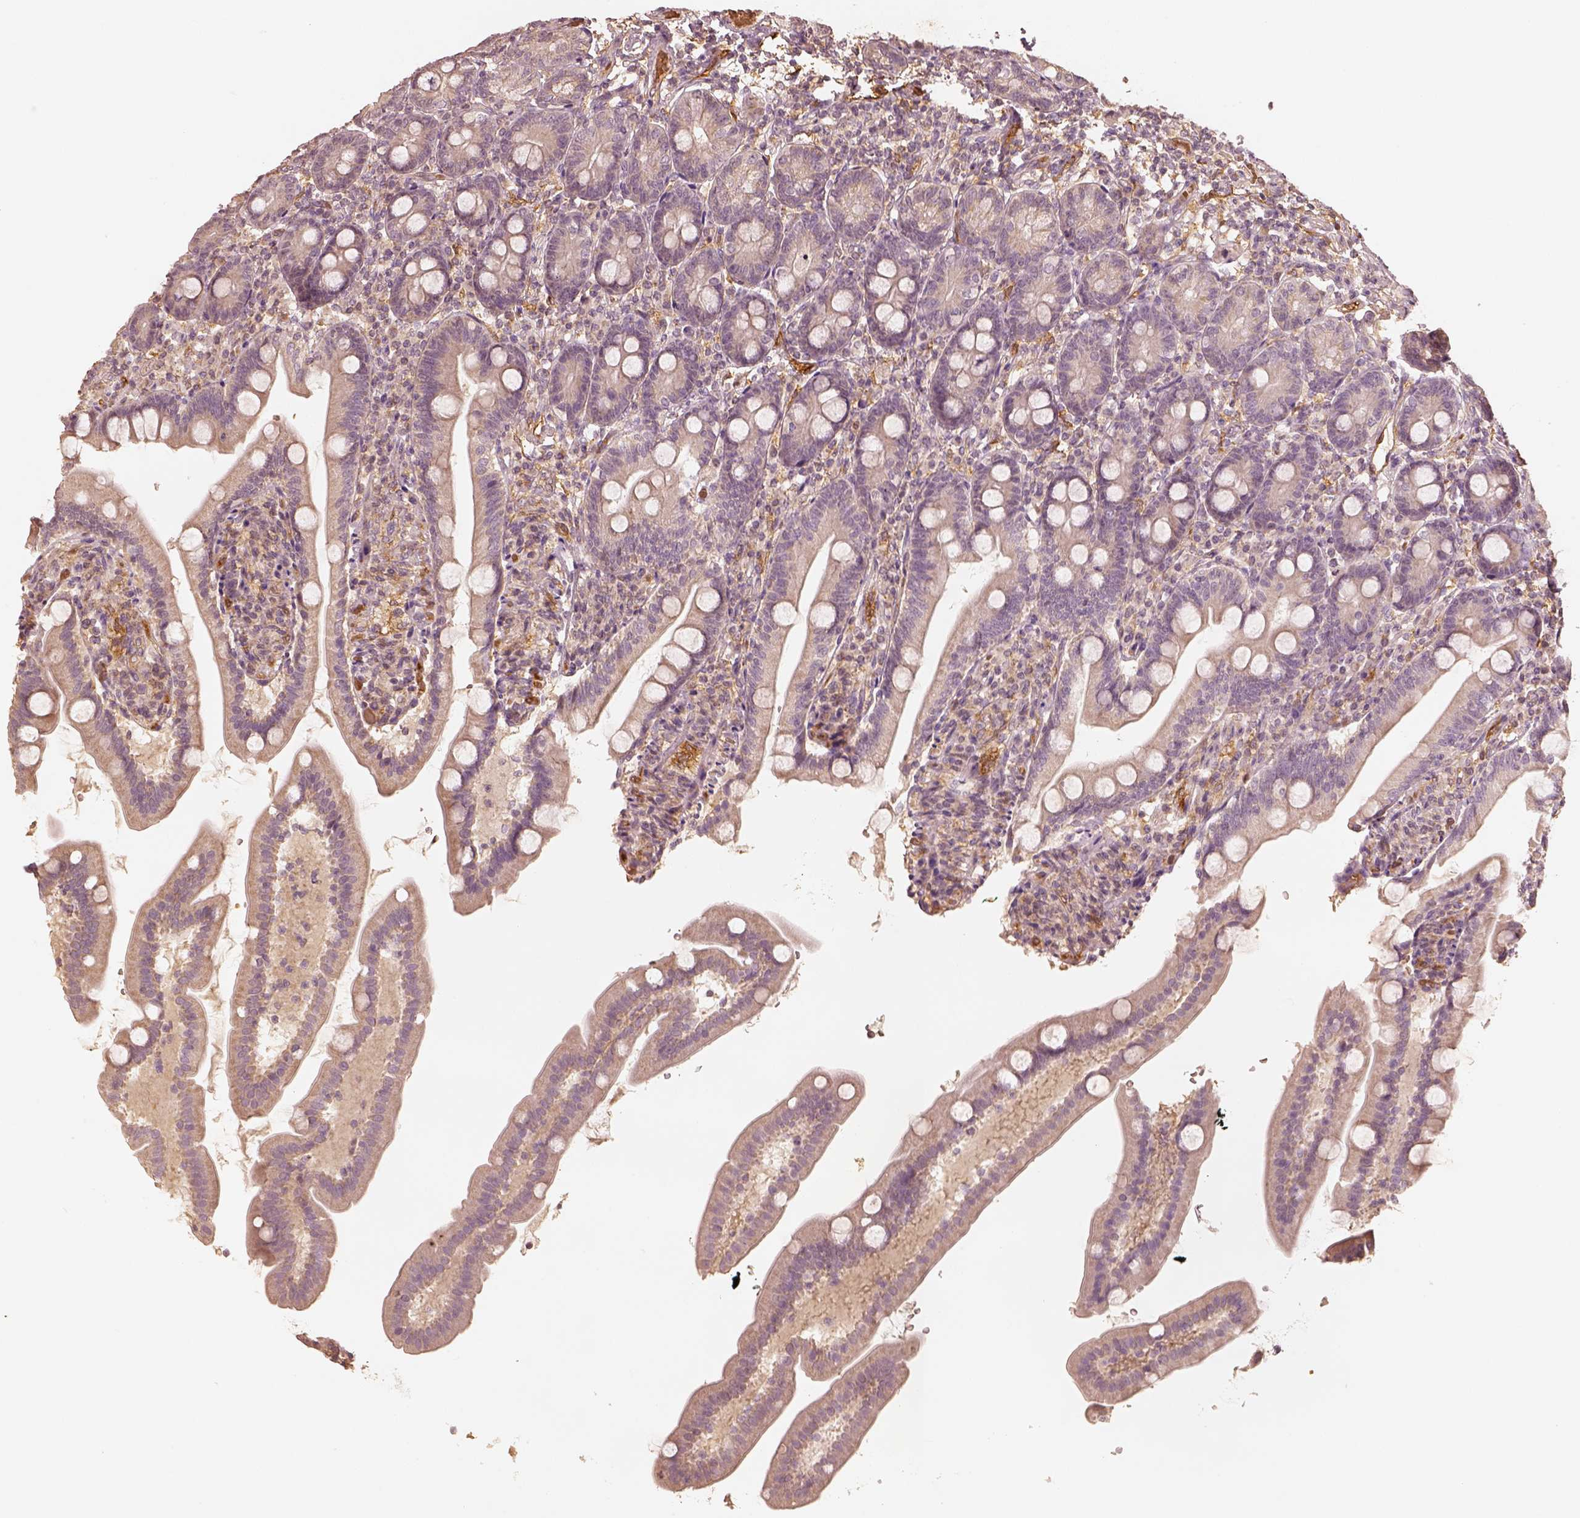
{"staining": {"intensity": "weak", "quantity": "25%-75%", "location": "cytoplasmic/membranous"}, "tissue": "duodenum", "cell_type": "Glandular cells", "image_type": "normal", "snomed": [{"axis": "morphology", "description": "Normal tissue, NOS"}, {"axis": "topography", "description": "Duodenum"}], "caption": "Human duodenum stained for a protein (brown) reveals weak cytoplasmic/membranous positive expression in about 25%-75% of glandular cells.", "gene": "FSCN1", "patient": {"sex": "female", "age": 67}}